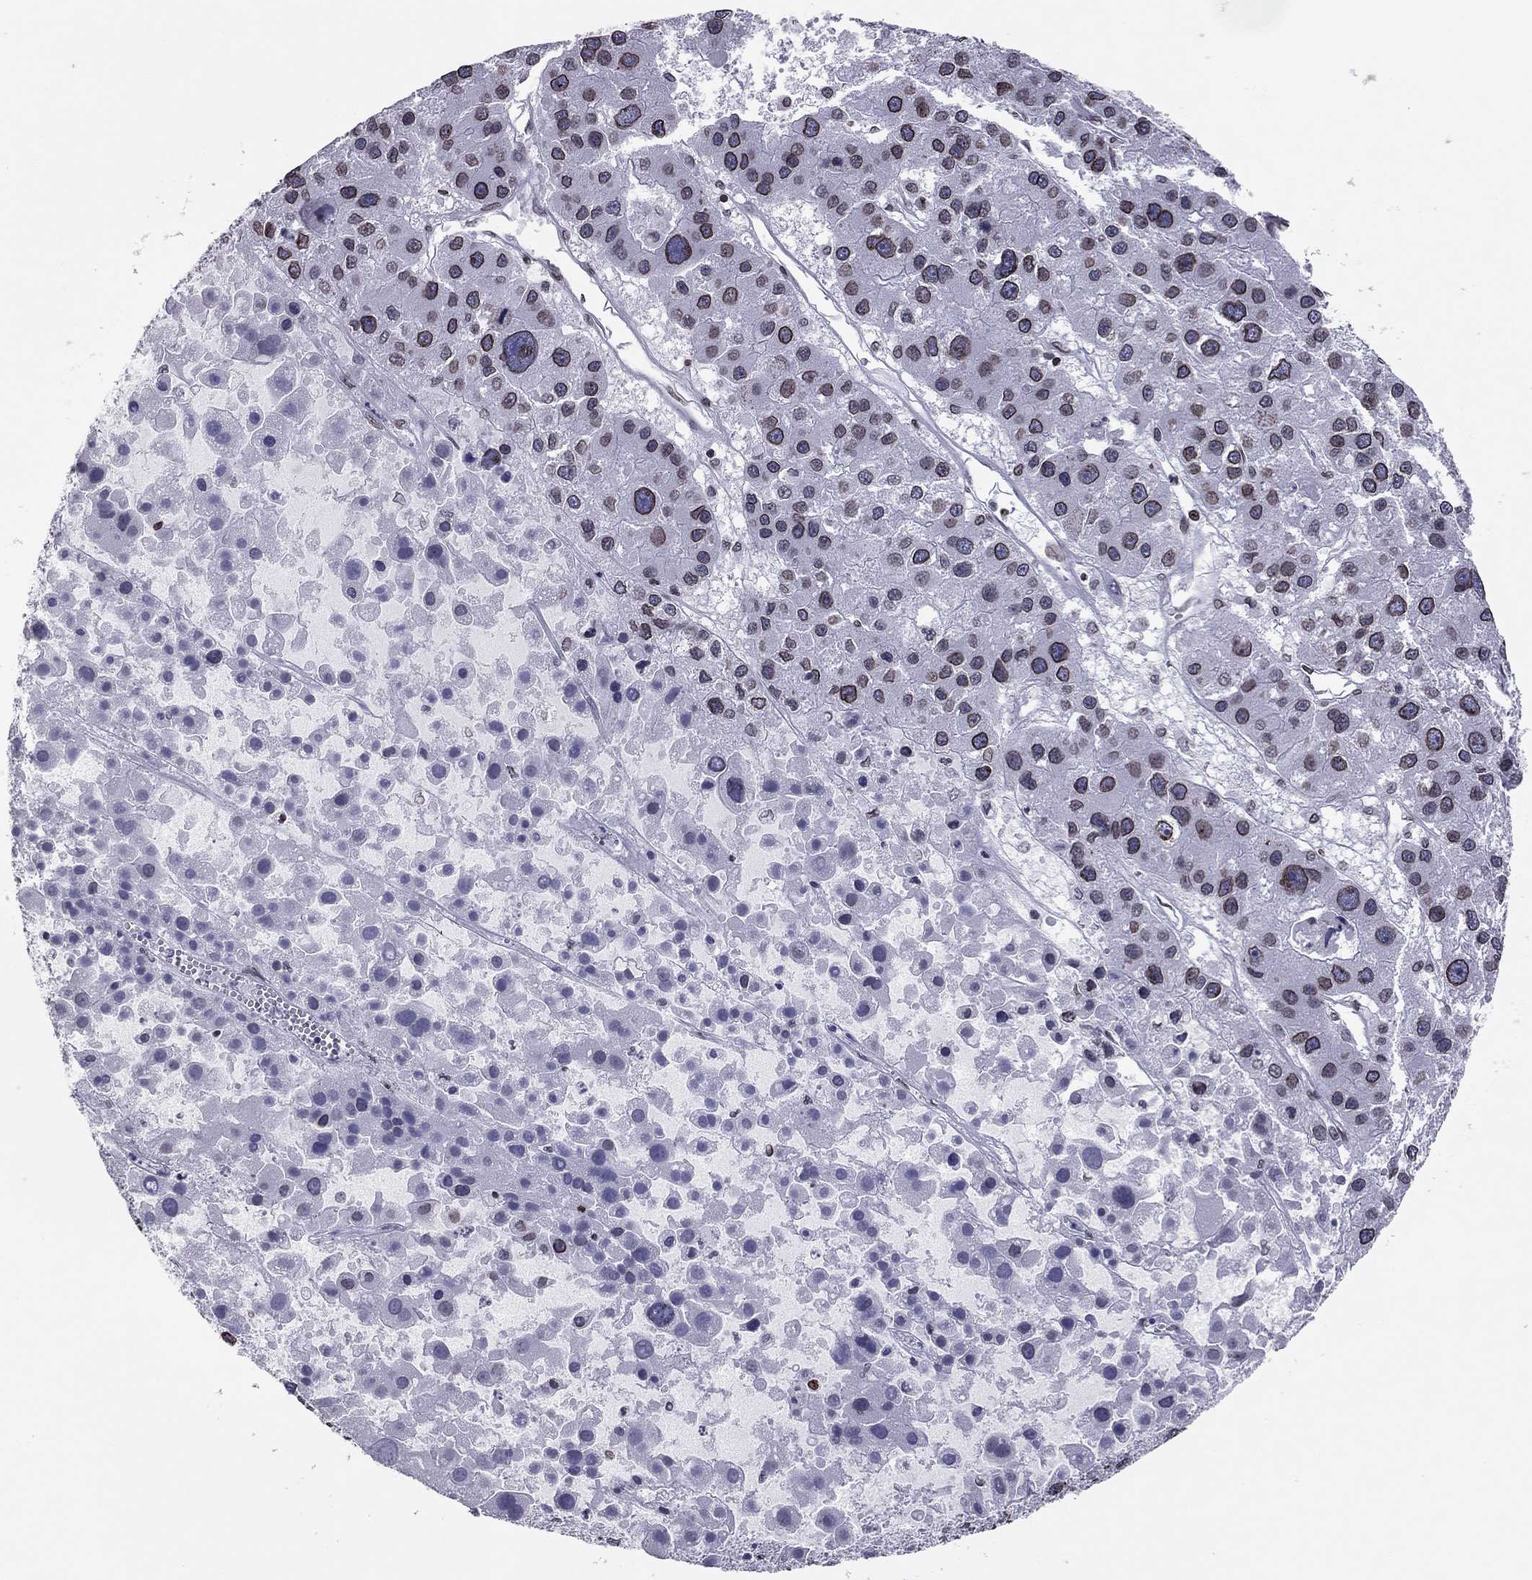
{"staining": {"intensity": "moderate", "quantity": "25%-75%", "location": "cytoplasmic/membranous,nuclear"}, "tissue": "liver cancer", "cell_type": "Tumor cells", "image_type": "cancer", "snomed": [{"axis": "morphology", "description": "Carcinoma, Hepatocellular, NOS"}, {"axis": "topography", "description": "Liver"}], "caption": "High-power microscopy captured an immunohistochemistry (IHC) image of liver hepatocellular carcinoma, revealing moderate cytoplasmic/membranous and nuclear positivity in about 25%-75% of tumor cells. (DAB IHC with brightfield microscopy, high magnification).", "gene": "ESPL1", "patient": {"sex": "male", "age": 73}}